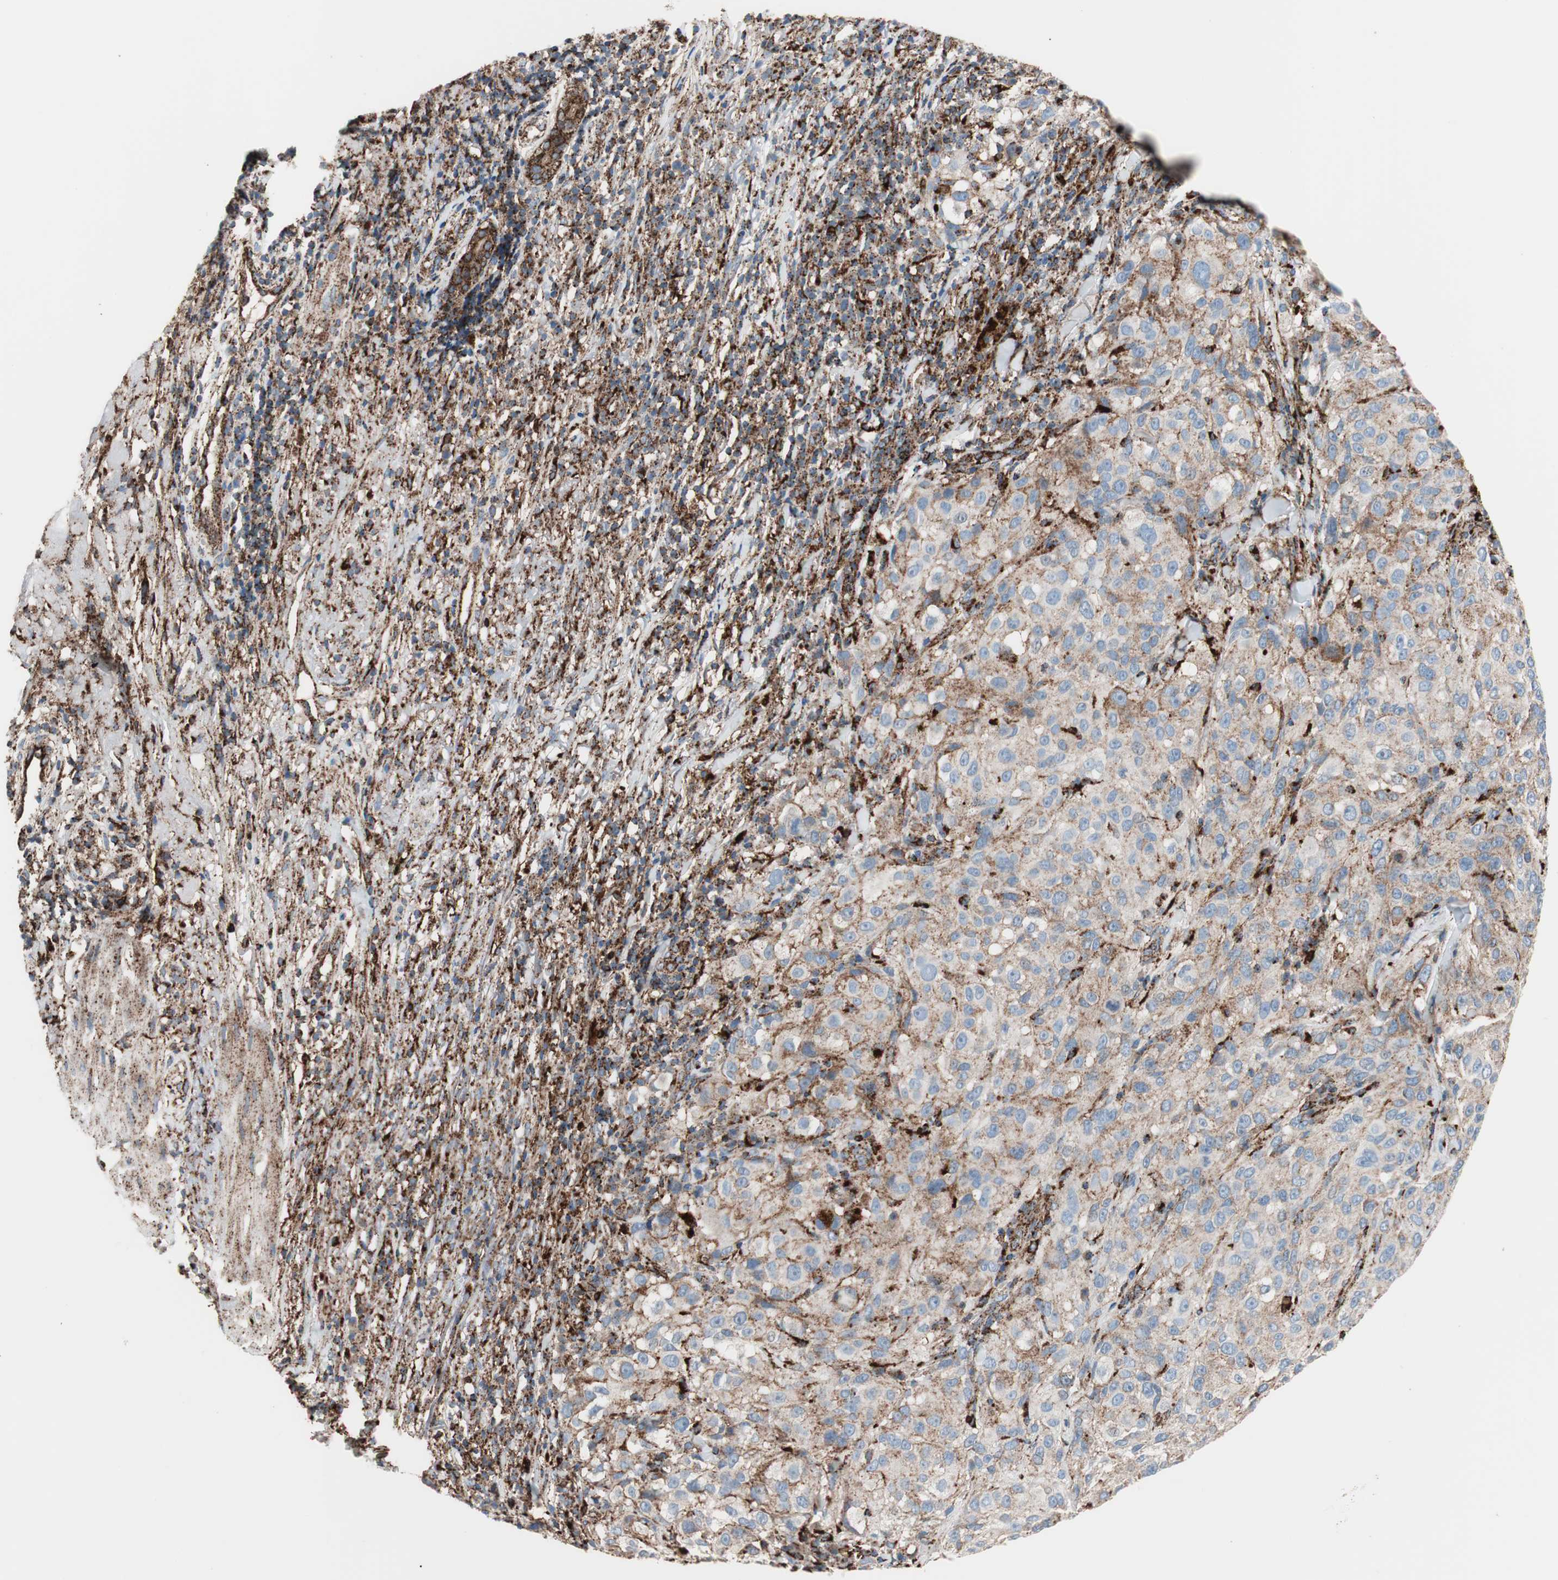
{"staining": {"intensity": "moderate", "quantity": ">75%", "location": "cytoplasmic/membranous"}, "tissue": "melanoma", "cell_type": "Tumor cells", "image_type": "cancer", "snomed": [{"axis": "morphology", "description": "Necrosis, NOS"}, {"axis": "morphology", "description": "Malignant melanoma, NOS"}, {"axis": "topography", "description": "Skin"}], "caption": "Protein staining of malignant melanoma tissue displays moderate cytoplasmic/membranous positivity in approximately >75% of tumor cells.", "gene": "LAMP1", "patient": {"sex": "female", "age": 87}}